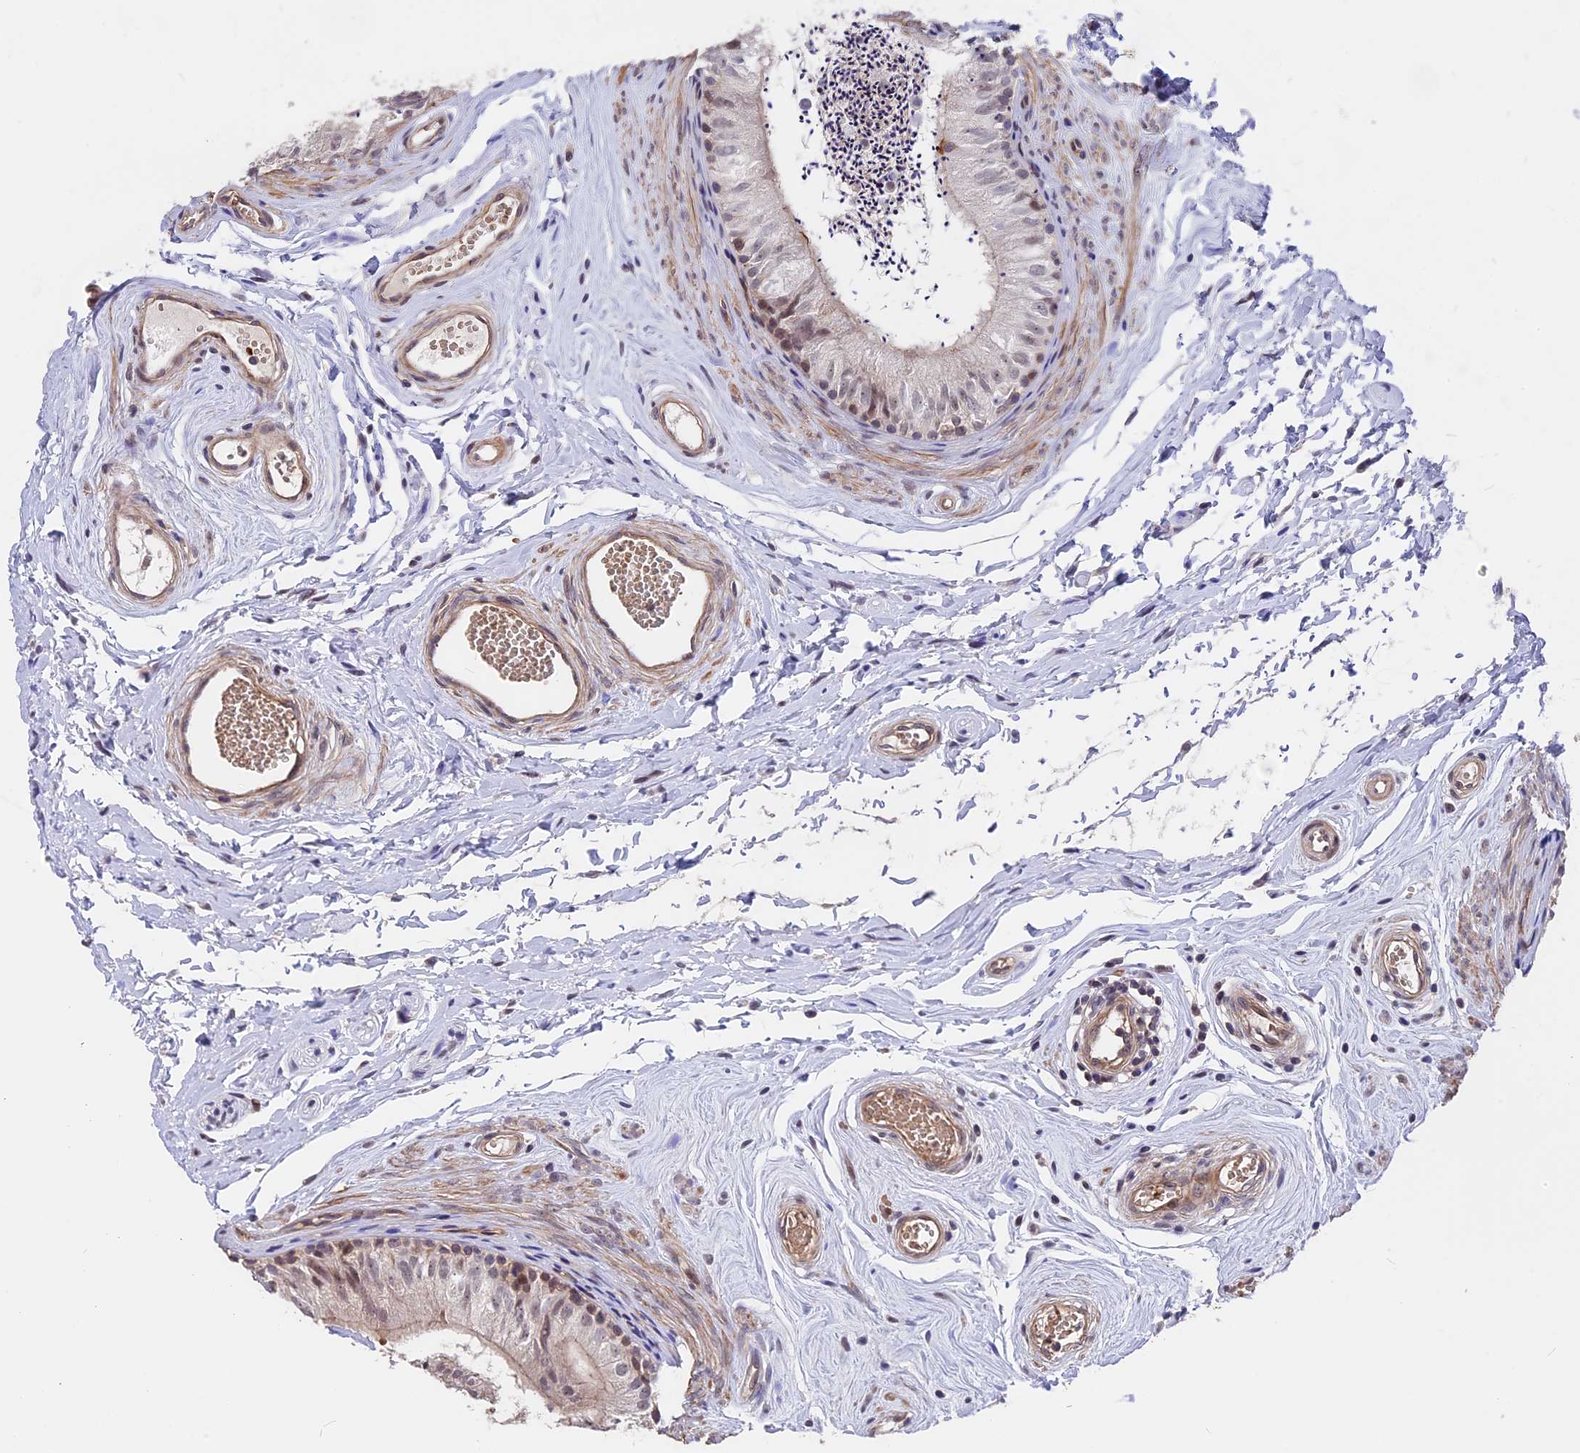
{"staining": {"intensity": "weak", "quantity": "<25%", "location": "nuclear"}, "tissue": "epididymis", "cell_type": "Glandular cells", "image_type": "normal", "snomed": [{"axis": "morphology", "description": "Normal tissue, NOS"}, {"axis": "topography", "description": "Epididymis"}], "caption": "A high-resolution photomicrograph shows immunohistochemistry (IHC) staining of benign epididymis, which displays no significant expression in glandular cells. (Stains: DAB immunohistochemistry (IHC) with hematoxylin counter stain, Microscopy: brightfield microscopy at high magnification).", "gene": "ZC3H10", "patient": {"sex": "male", "age": 56}}